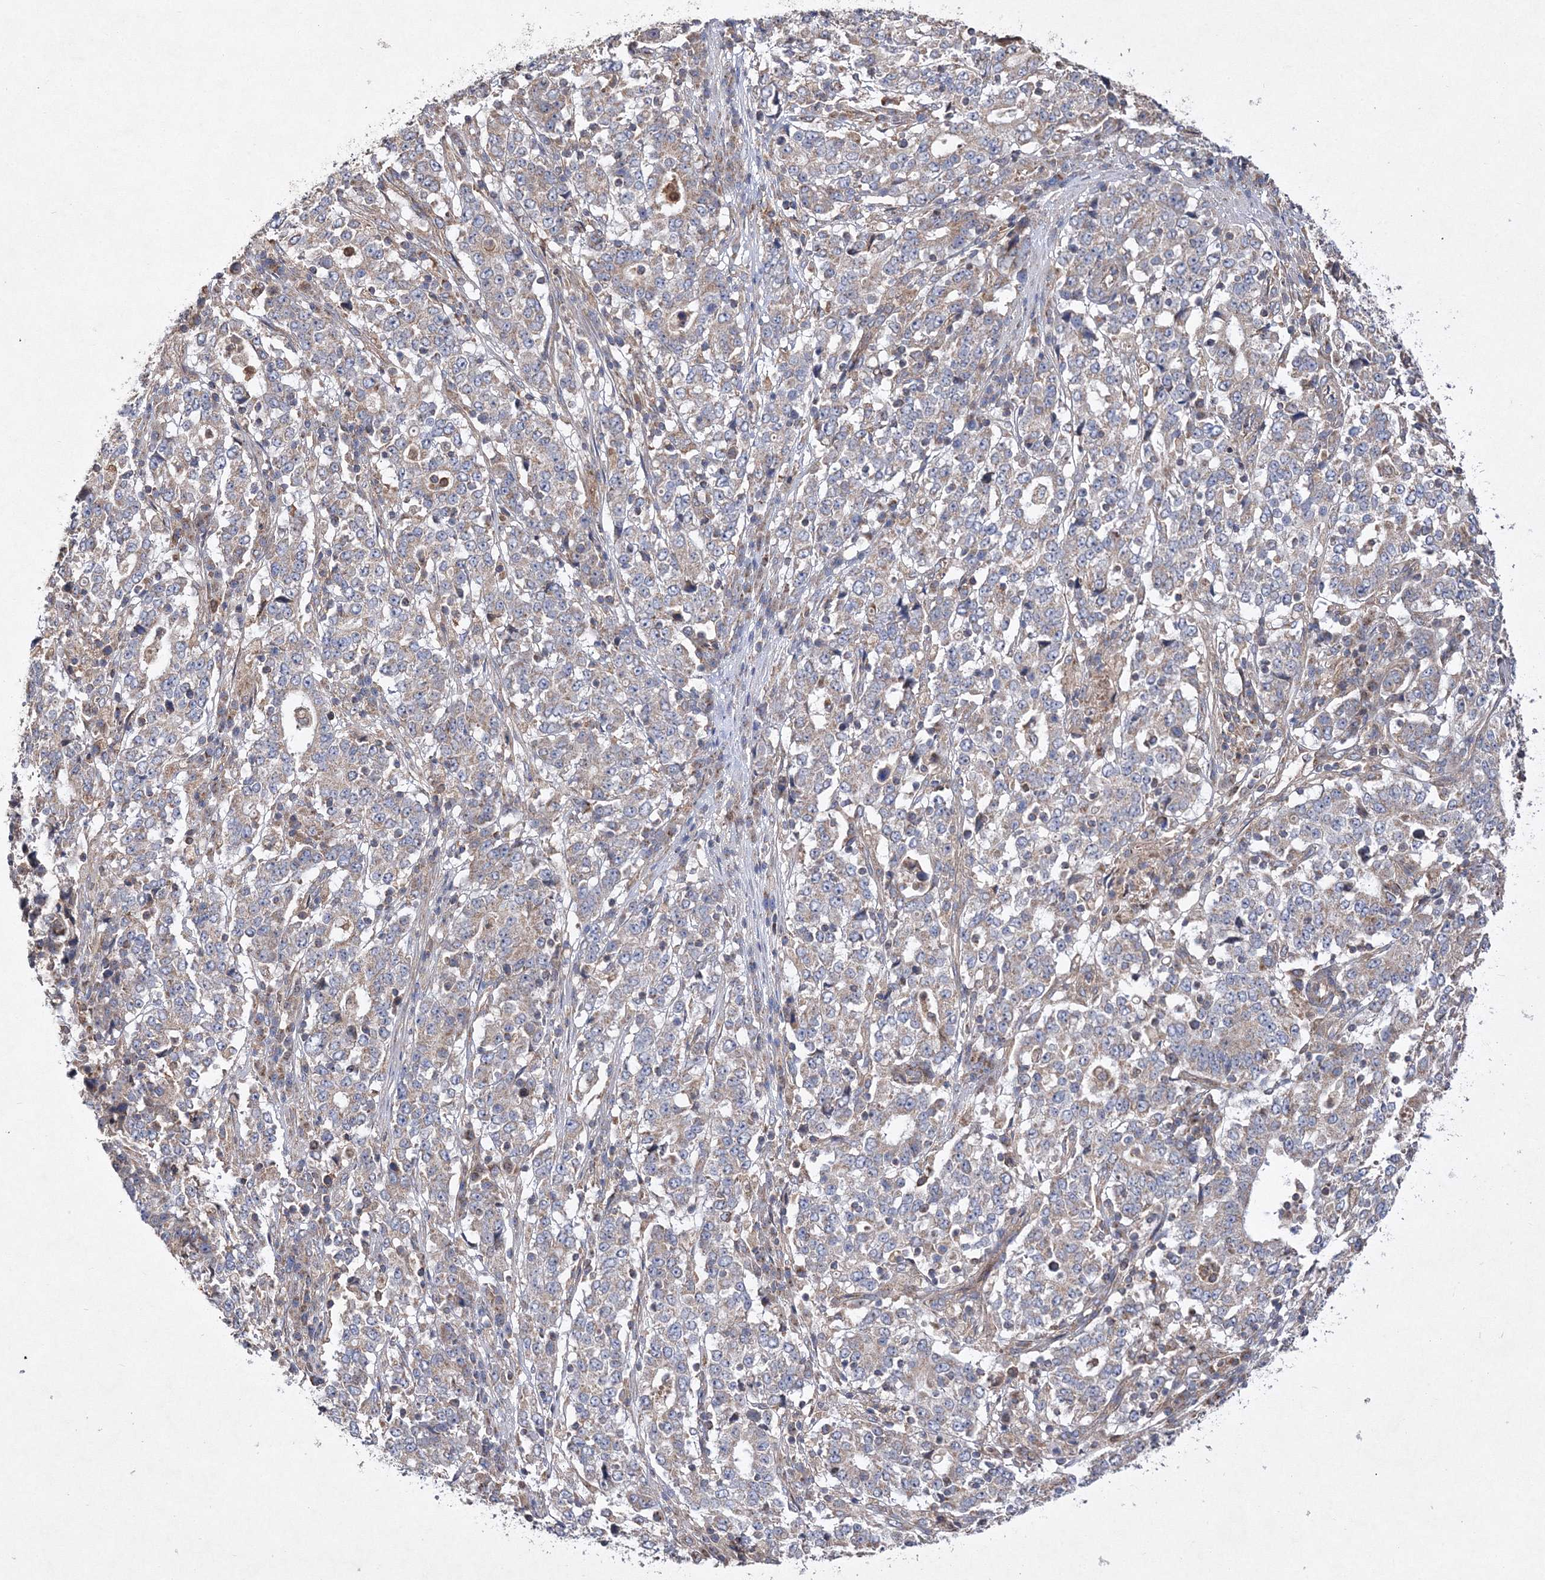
{"staining": {"intensity": "weak", "quantity": "<25%", "location": "cytoplasmic/membranous"}, "tissue": "stomach cancer", "cell_type": "Tumor cells", "image_type": "cancer", "snomed": [{"axis": "morphology", "description": "Adenocarcinoma, NOS"}, {"axis": "topography", "description": "Stomach"}], "caption": "Tumor cells are negative for protein expression in human stomach cancer.", "gene": "DNAJC13", "patient": {"sex": "male", "age": 59}}